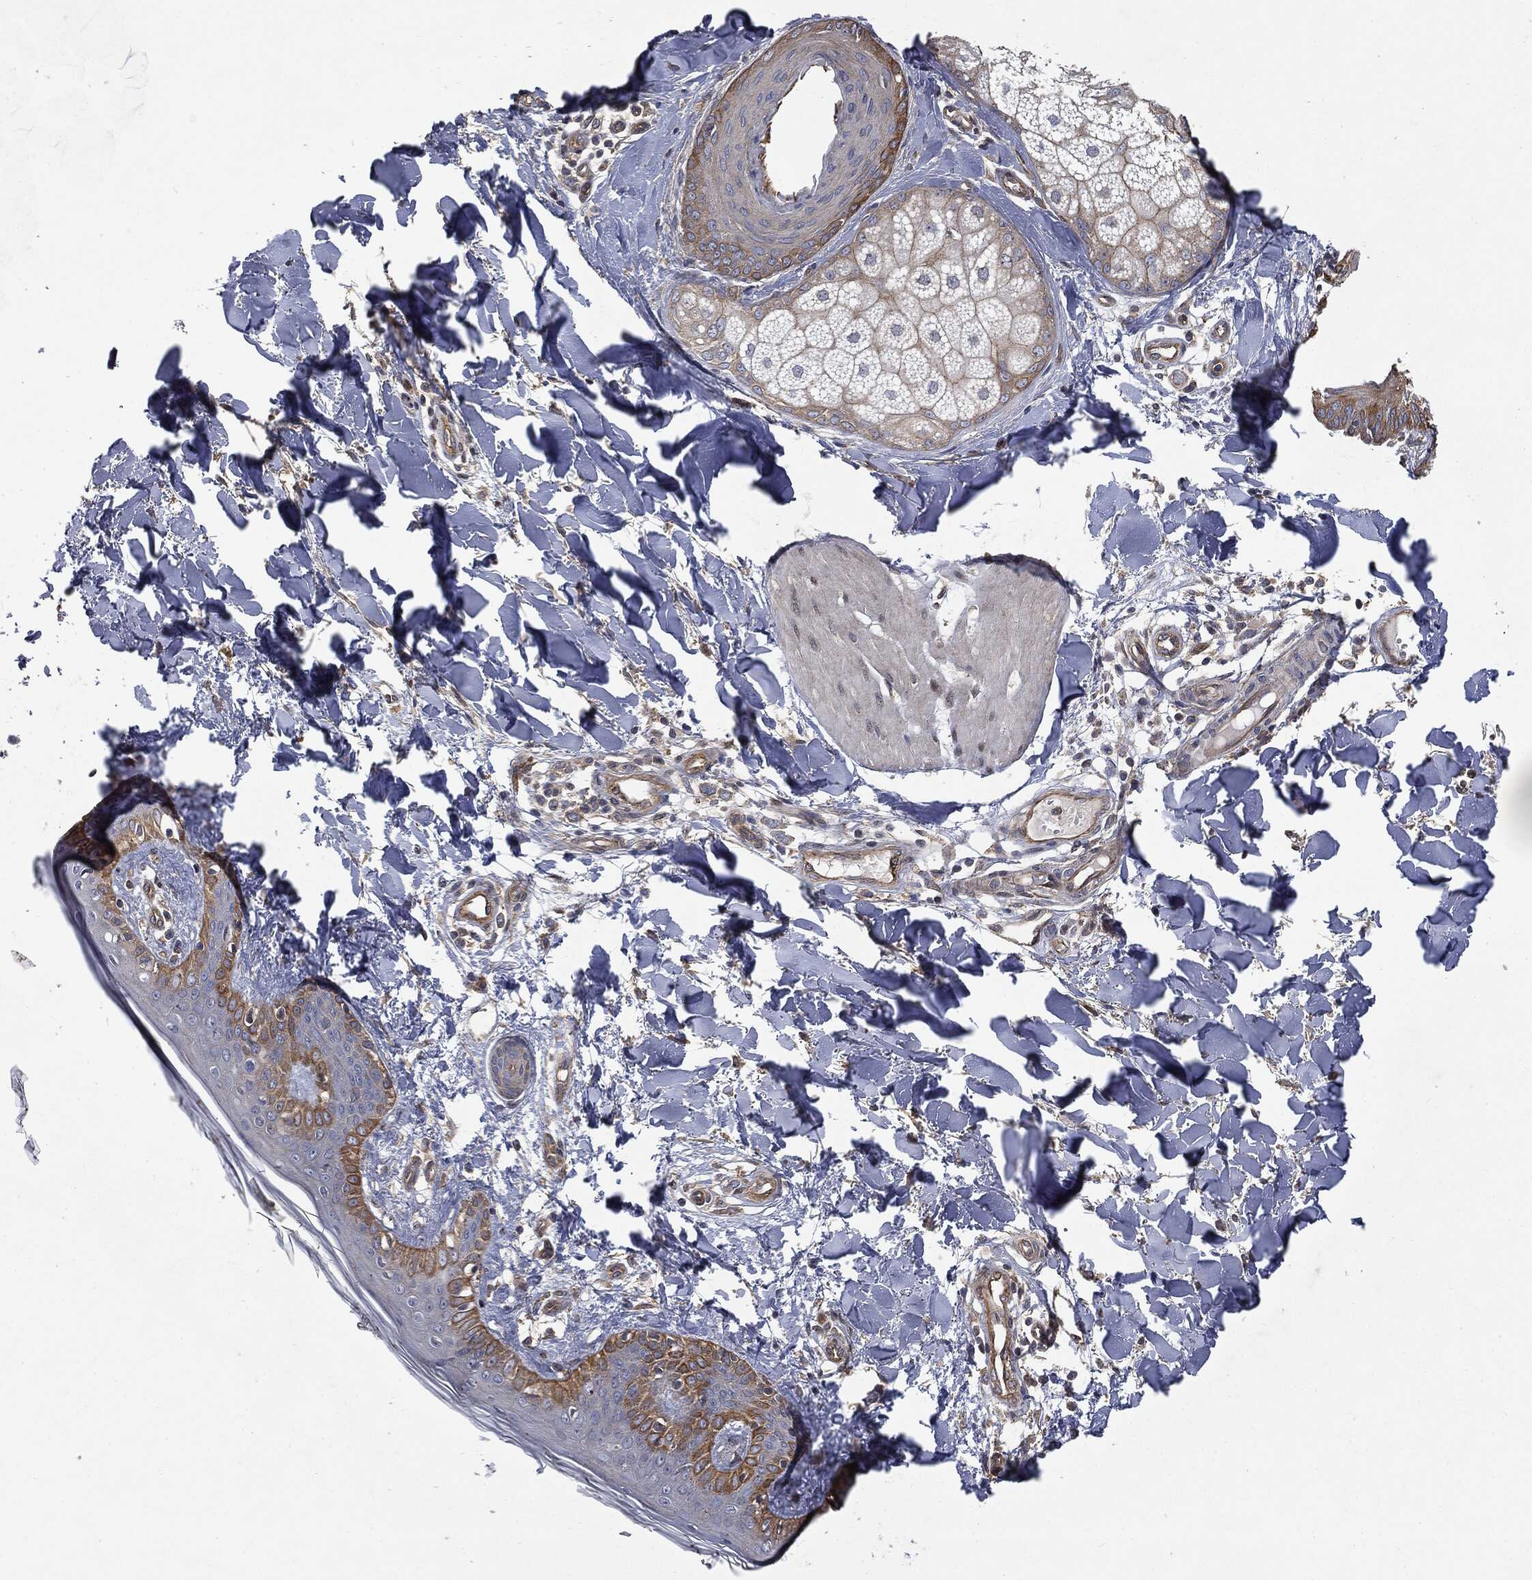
{"staining": {"intensity": "negative", "quantity": "none", "location": "none"}, "tissue": "skin", "cell_type": "Fibroblasts", "image_type": "normal", "snomed": [{"axis": "morphology", "description": "Normal tissue, NOS"}, {"axis": "morphology", "description": "Malignant melanoma, NOS"}, {"axis": "topography", "description": "Skin"}], "caption": "This photomicrograph is of normal skin stained with IHC to label a protein in brown with the nuclei are counter-stained blue. There is no staining in fibroblasts. The staining is performed using DAB (3,3'-diaminobenzidine) brown chromogen with nuclei counter-stained in using hematoxylin.", "gene": "EPS15L1", "patient": {"sex": "female", "age": 34}}